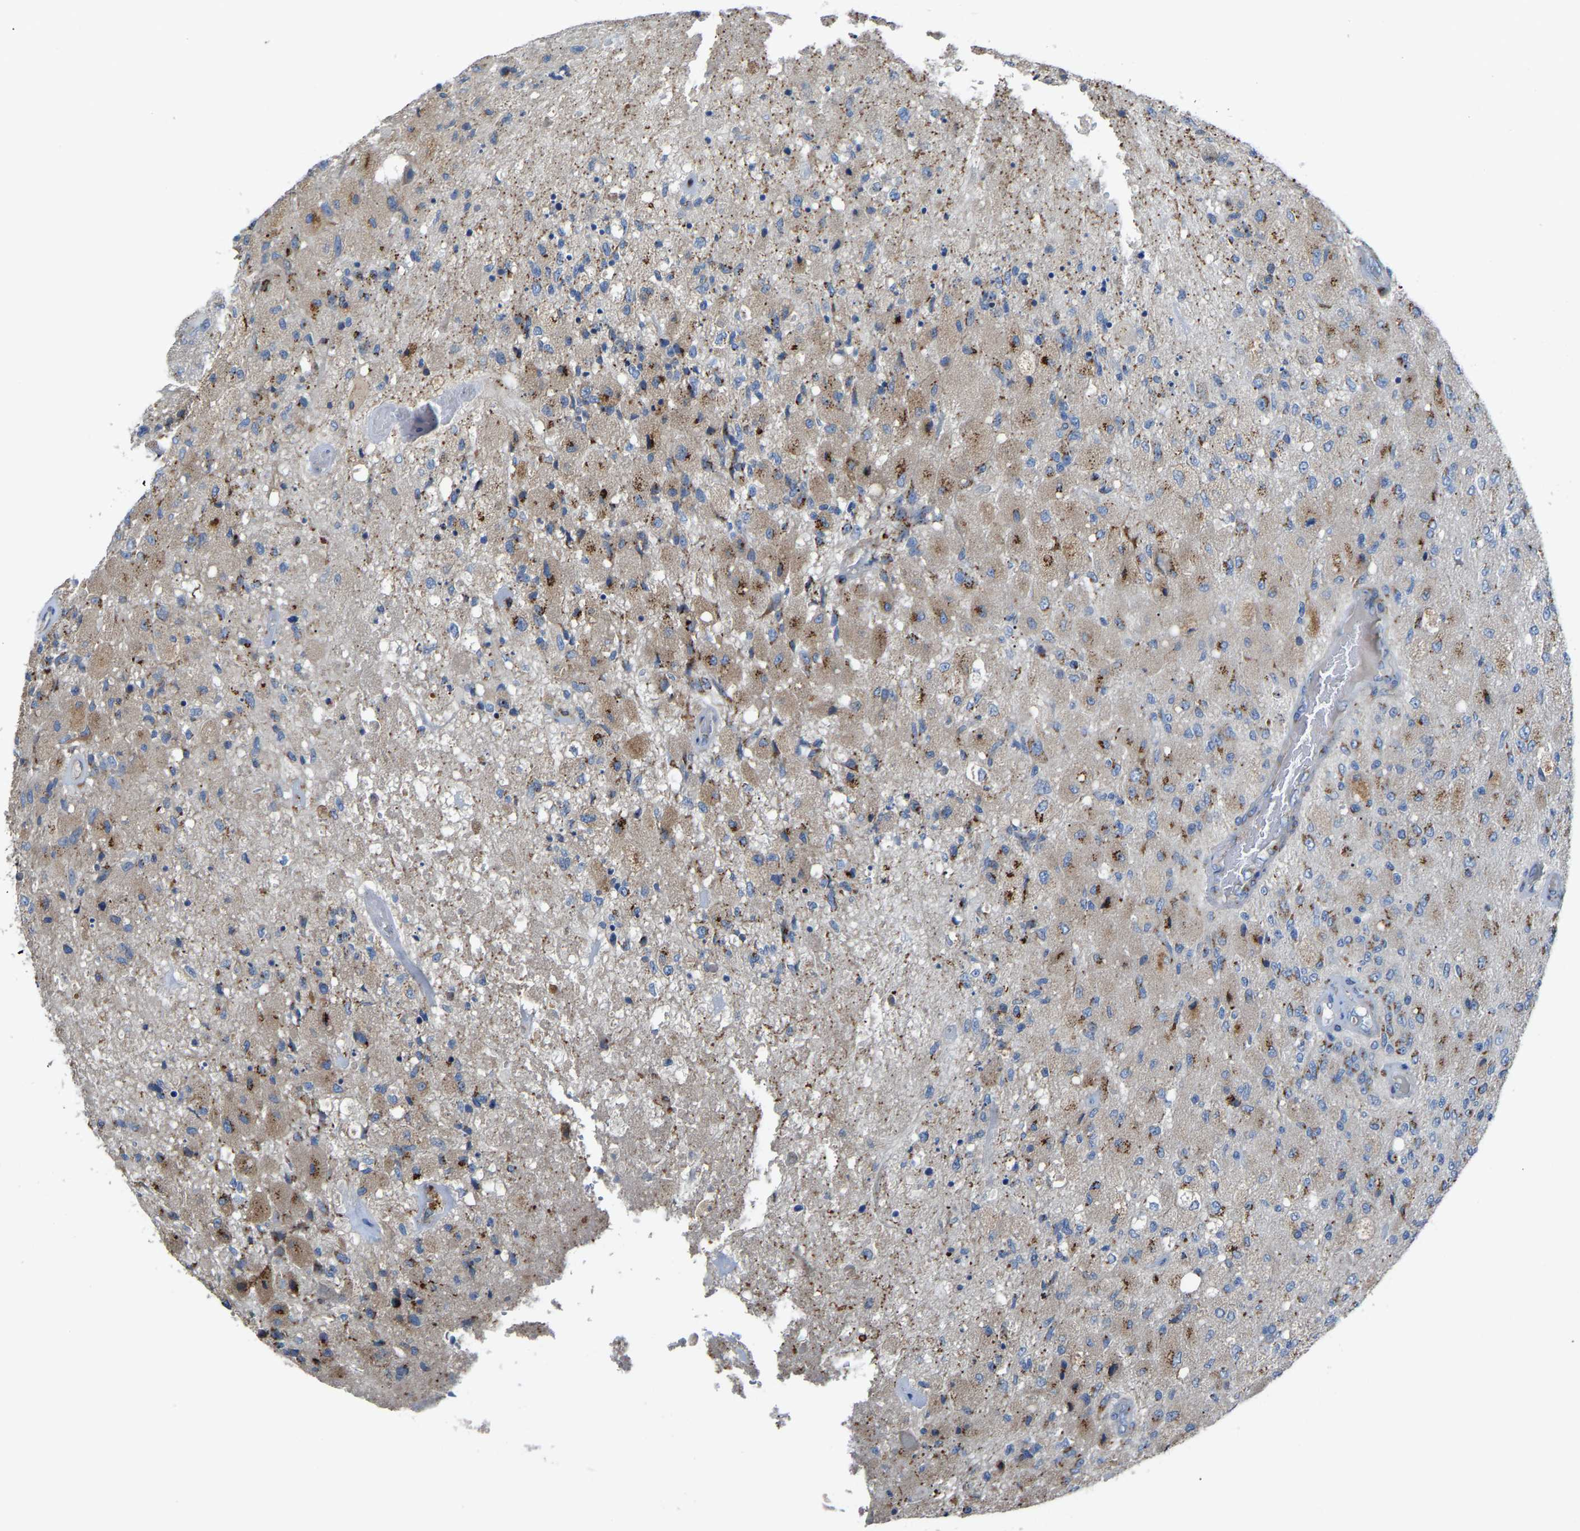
{"staining": {"intensity": "moderate", "quantity": "<25%", "location": "cytoplasmic/membranous"}, "tissue": "glioma", "cell_type": "Tumor cells", "image_type": "cancer", "snomed": [{"axis": "morphology", "description": "Normal tissue, NOS"}, {"axis": "morphology", "description": "Glioma, malignant, High grade"}, {"axis": "topography", "description": "Cerebral cortex"}], "caption": "Glioma tissue demonstrates moderate cytoplasmic/membranous staining in approximately <25% of tumor cells, visualized by immunohistochemistry.", "gene": "CANT1", "patient": {"sex": "male", "age": 77}}